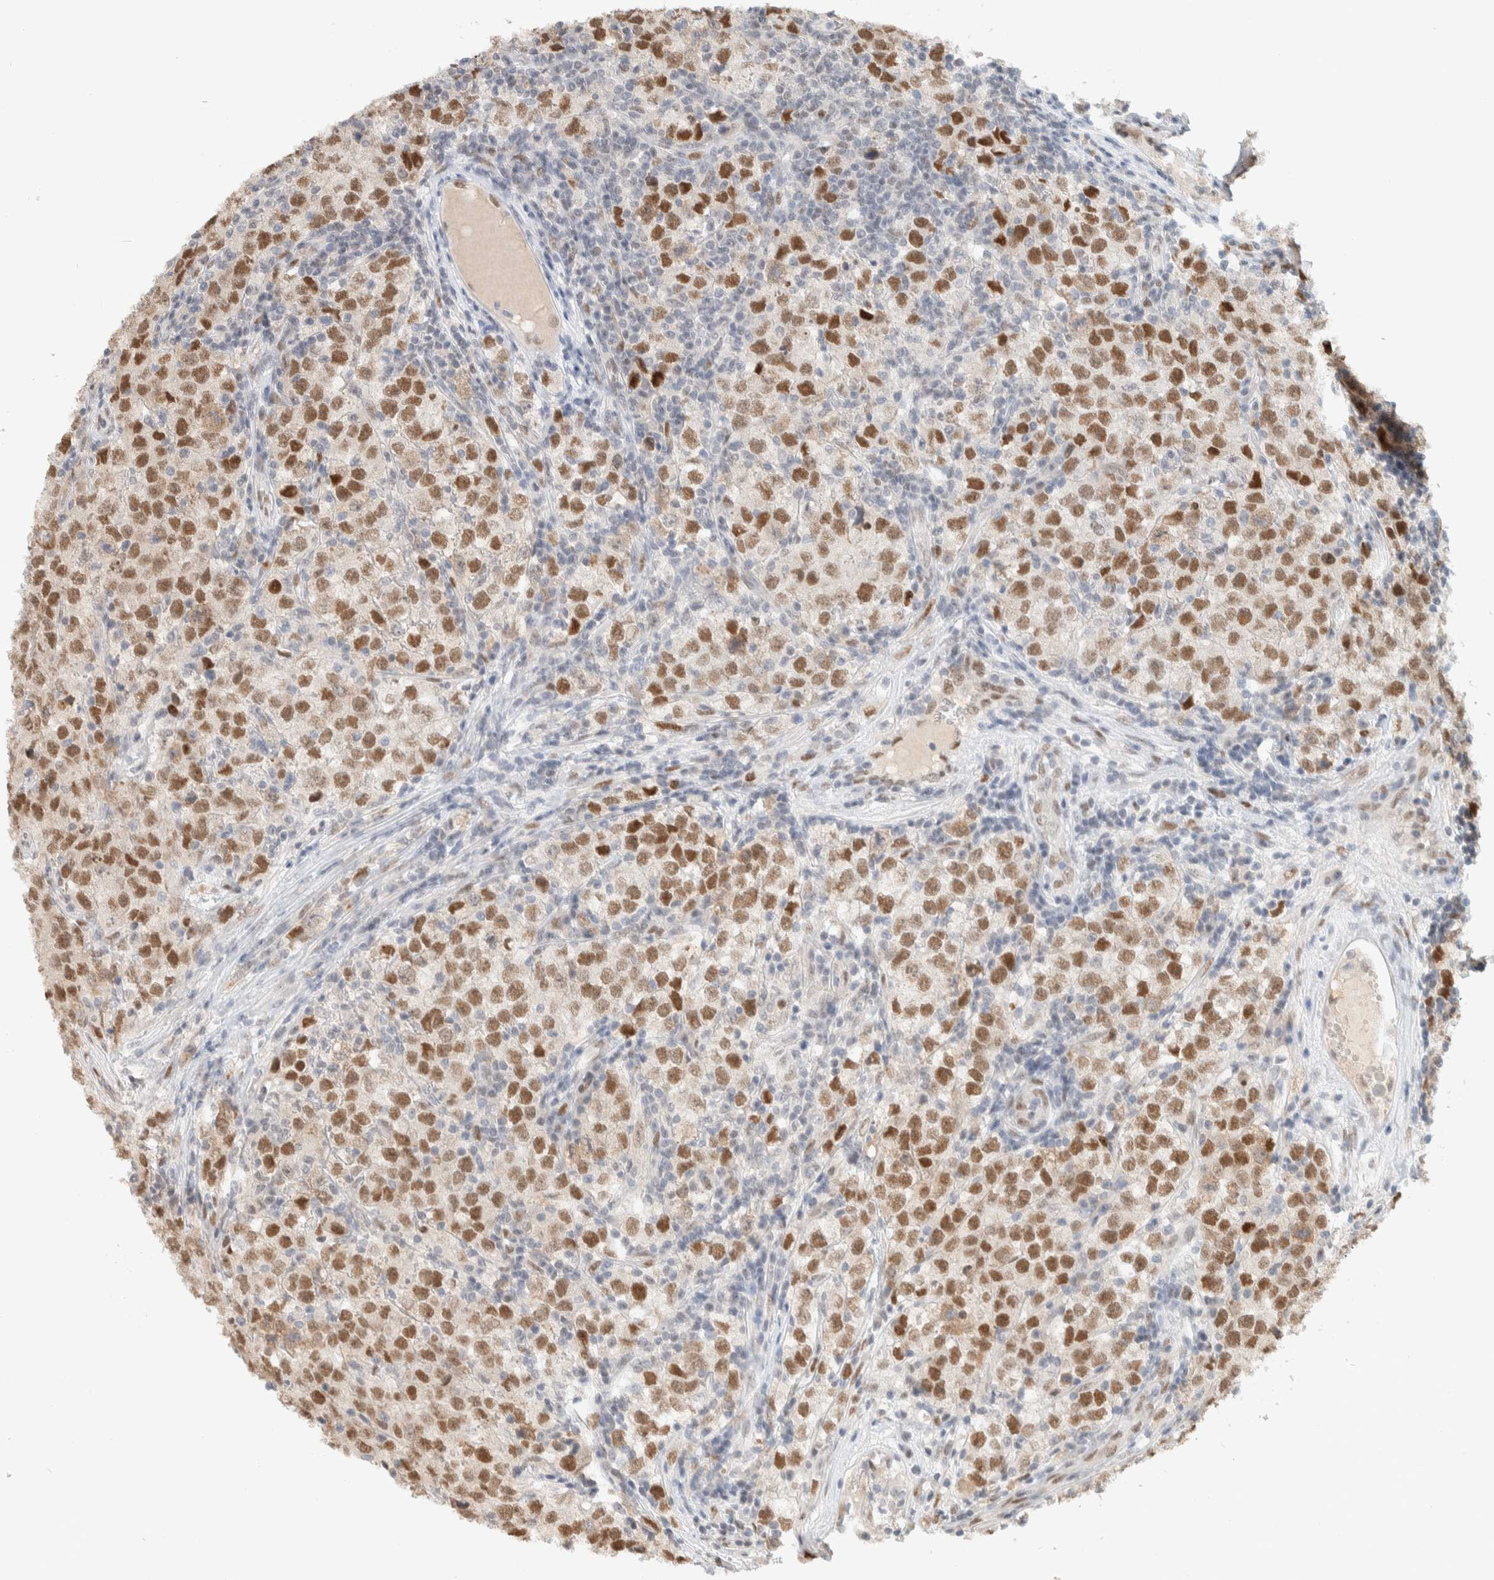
{"staining": {"intensity": "moderate", "quantity": ">75%", "location": "nuclear"}, "tissue": "testis cancer", "cell_type": "Tumor cells", "image_type": "cancer", "snomed": [{"axis": "morphology", "description": "Seminoma, NOS"}, {"axis": "morphology", "description": "Carcinoma, Embryonal, NOS"}, {"axis": "topography", "description": "Testis"}], "caption": "A photomicrograph showing moderate nuclear staining in approximately >75% of tumor cells in testis cancer (embryonal carcinoma), as visualized by brown immunohistochemical staining.", "gene": "PUS7", "patient": {"sex": "male", "age": 28}}